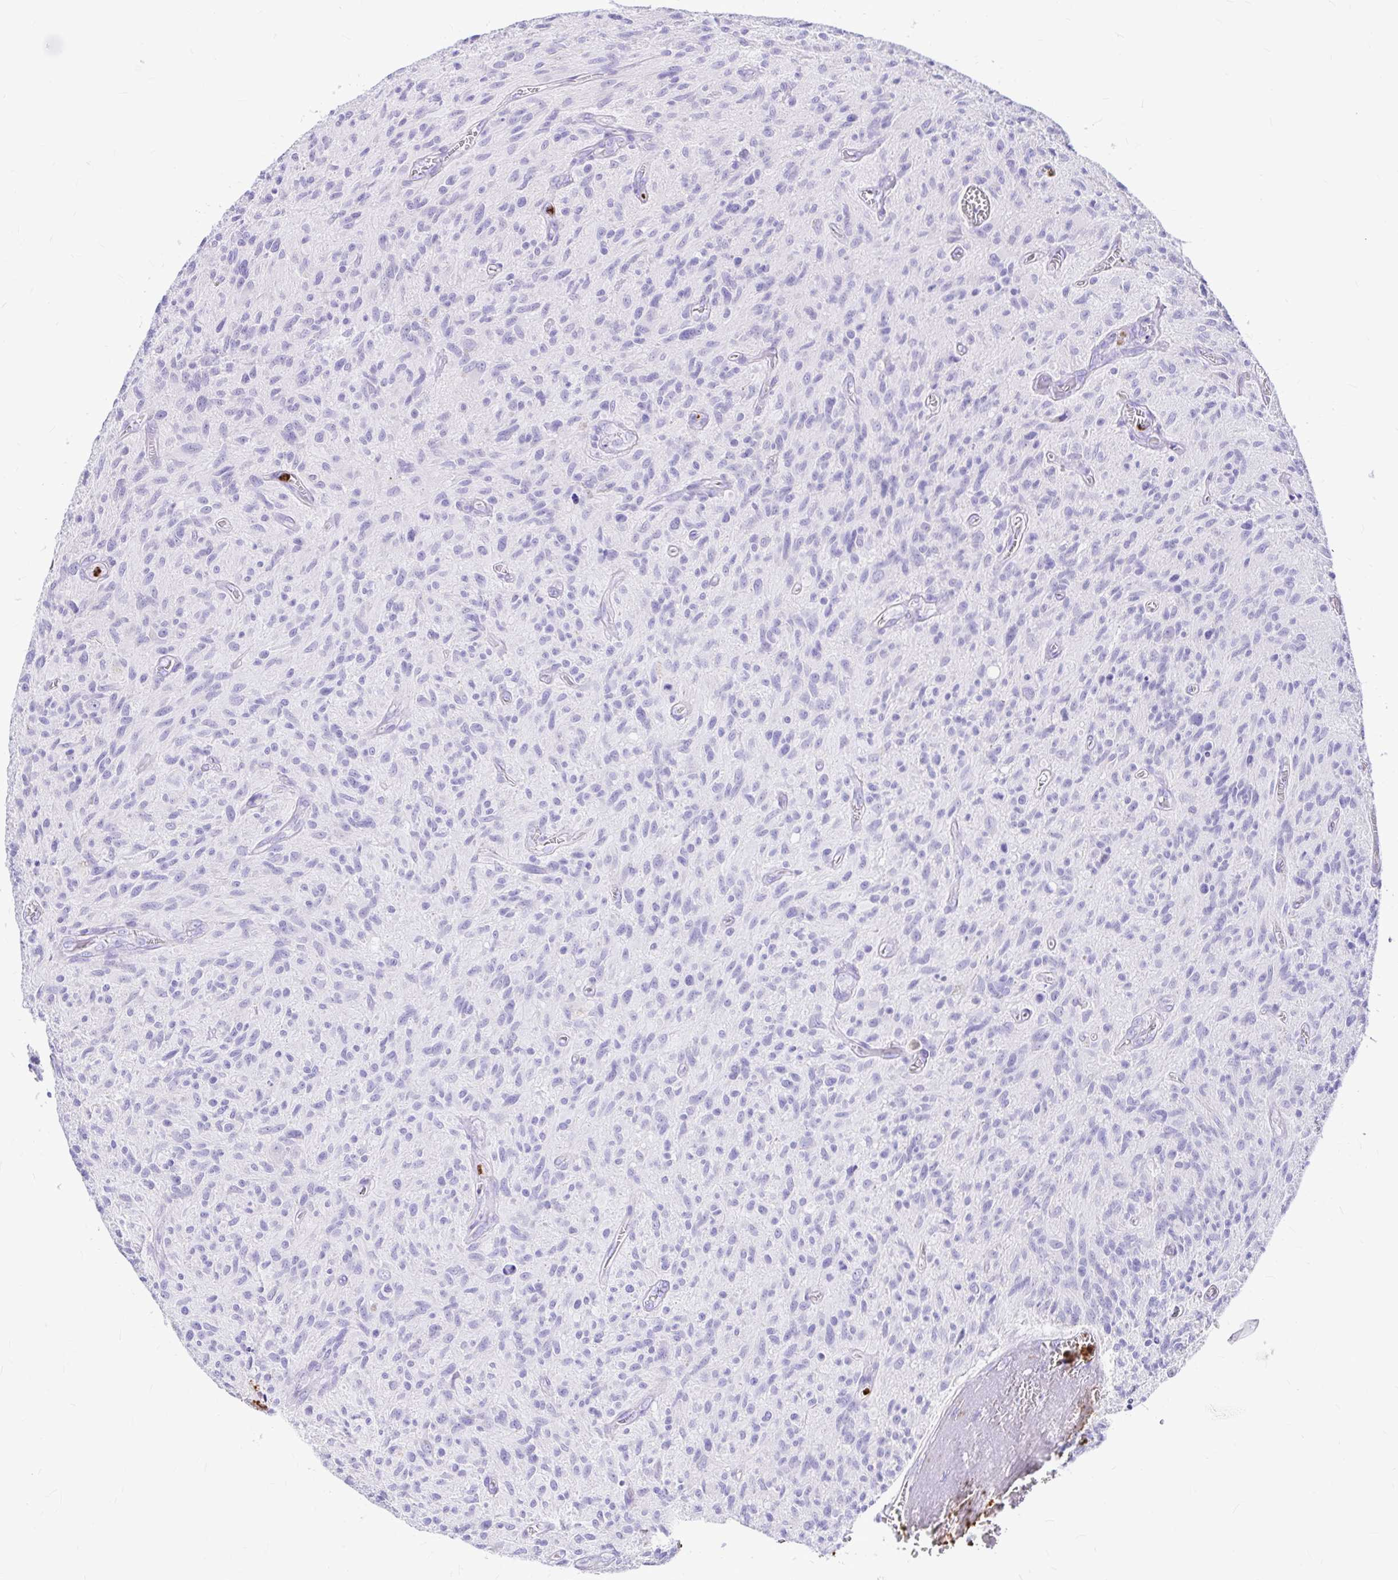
{"staining": {"intensity": "negative", "quantity": "none", "location": "none"}, "tissue": "glioma", "cell_type": "Tumor cells", "image_type": "cancer", "snomed": [{"axis": "morphology", "description": "Glioma, malignant, High grade"}, {"axis": "topography", "description": "Brain"}], "caption": "There is no significant staining in tumor cells of glioma.", "gene": "CLEC1B", "patient": {"sex": "male", "age": 75}}